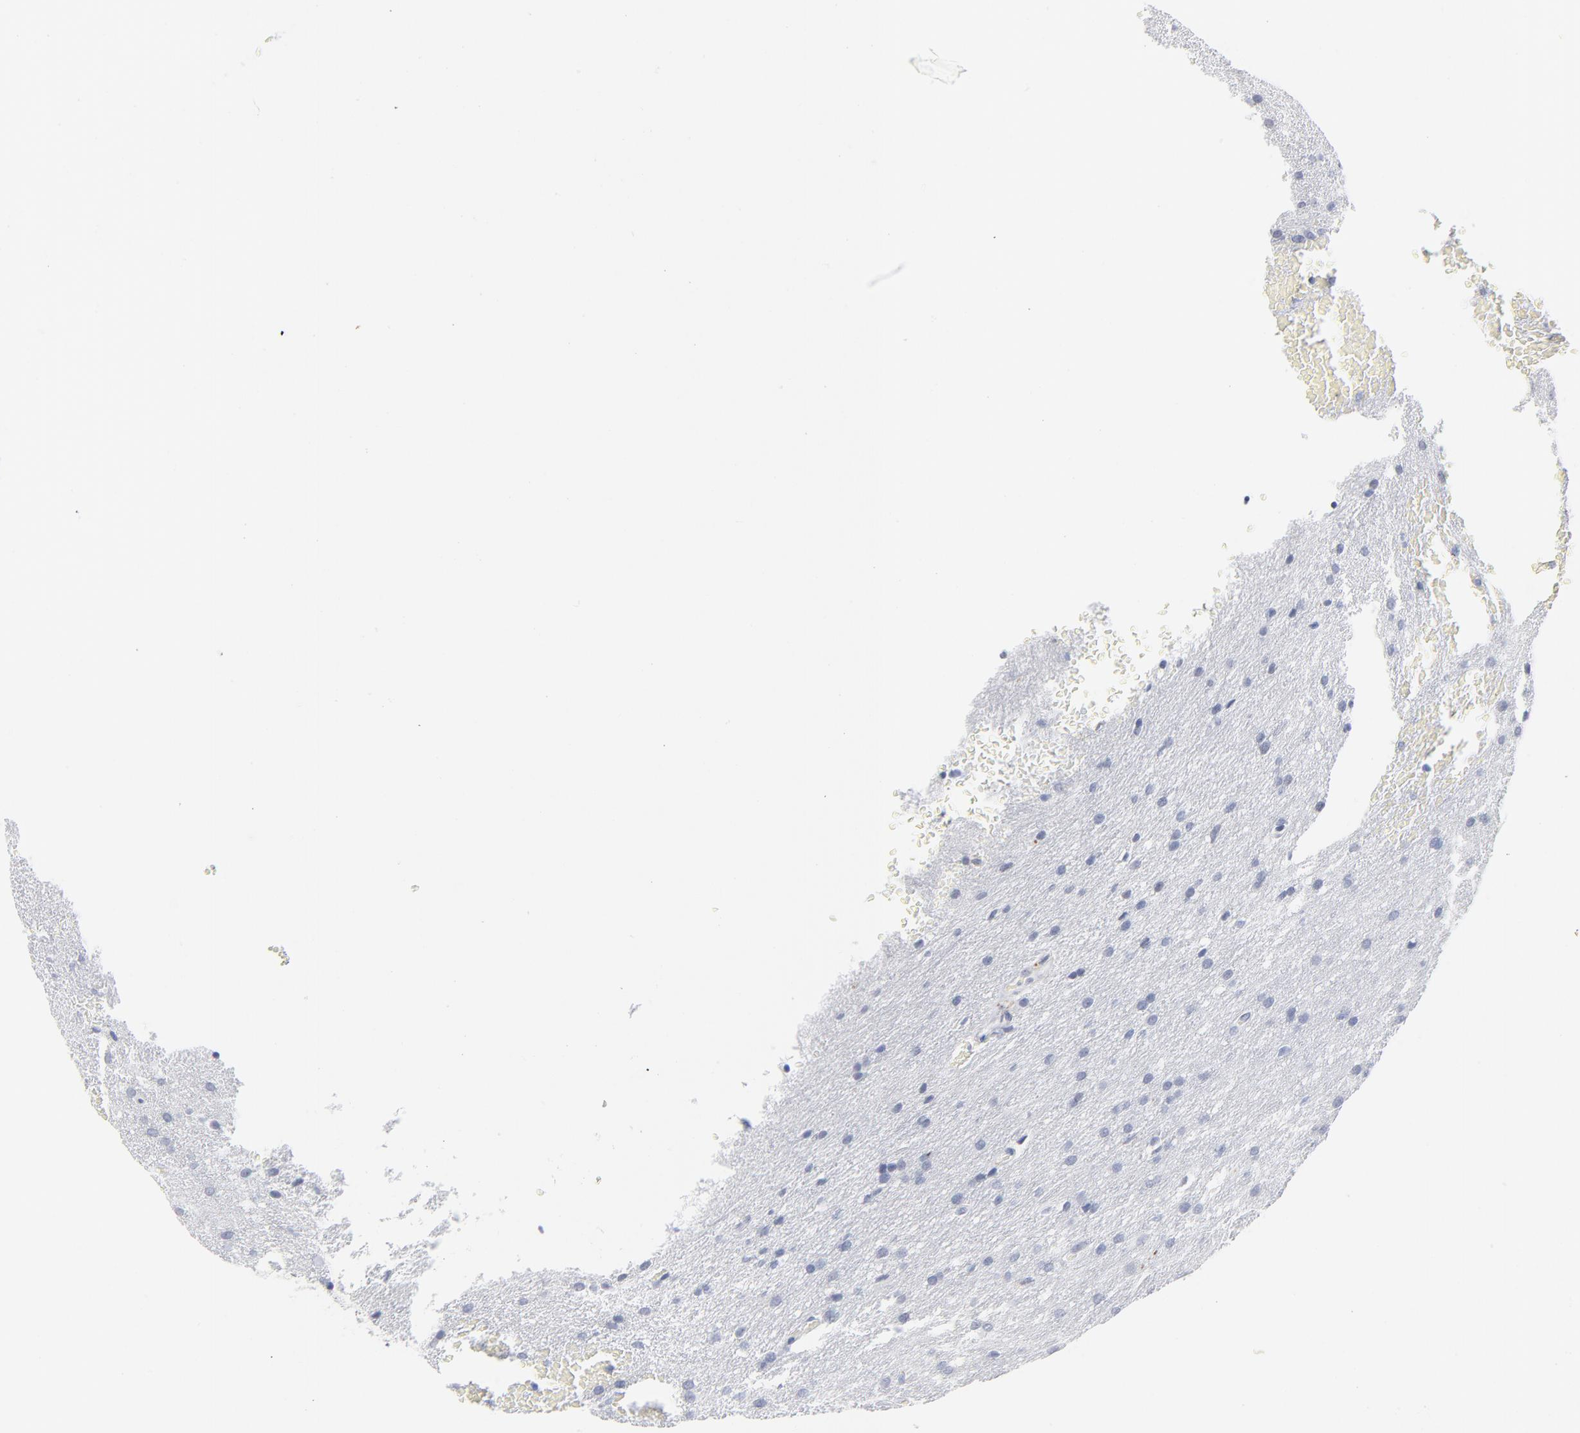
{"staining": {"intensity": "negative", "quantity": "none", "location": "none"}, "tissue": "glioma", "cell_type": "Tumor cells", "image_type": "cancer", "snomed": [{"axis": "morphology", "description": "Glioma, malignant, Low grade"}, {"axis": "topography", "description": "Brain"}], "caption": "A high-resolution photomicrograph shows IHC staining of glioma, which exhibits no significant positivity in tumor cells. Nuclei are stained in blue.", "gene": "LTBP2", "patient": {"sex": "female", "age": 32}}